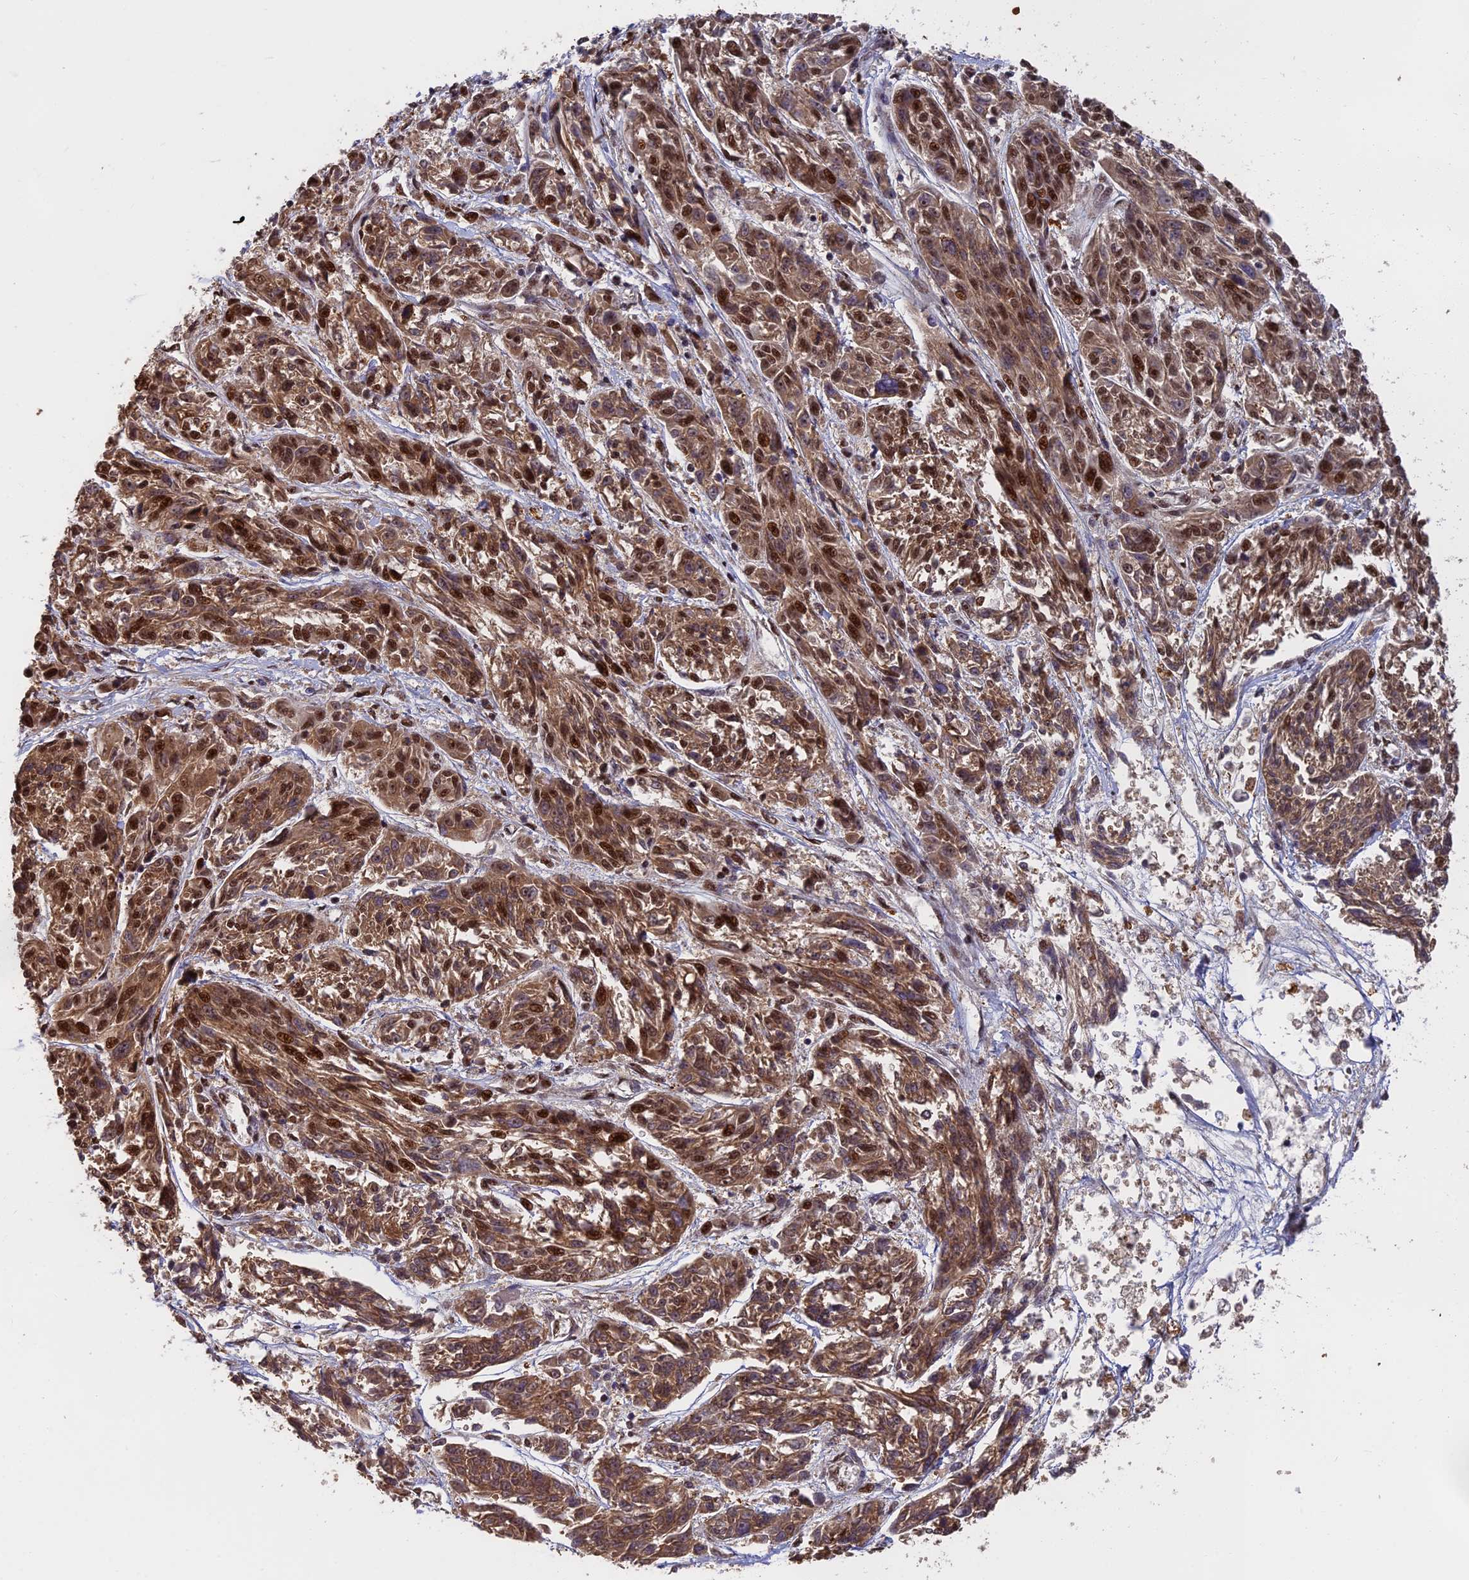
{"staining": {"intensity": "moderate", "quantity": ">75%", "location": "cytoplasmic/membranous,nuclear"}, "tissue": "melanoma", "cell_type": "Tumor cells", "image_type": "cancer", "snomed": [{"axis": "morphology", "description": "Malignant melanoma, NOS"}, {"axis": "topography", "description": "Skin"}], "caption": "Brown immunohistochemical staining in melanoma displays moderate cytoplasmic/membranous and nuclear expression in approximately >75% of tumor cells.", "gene": "OSBPL1A", "patient": {"sex": "male", "age": 53}}